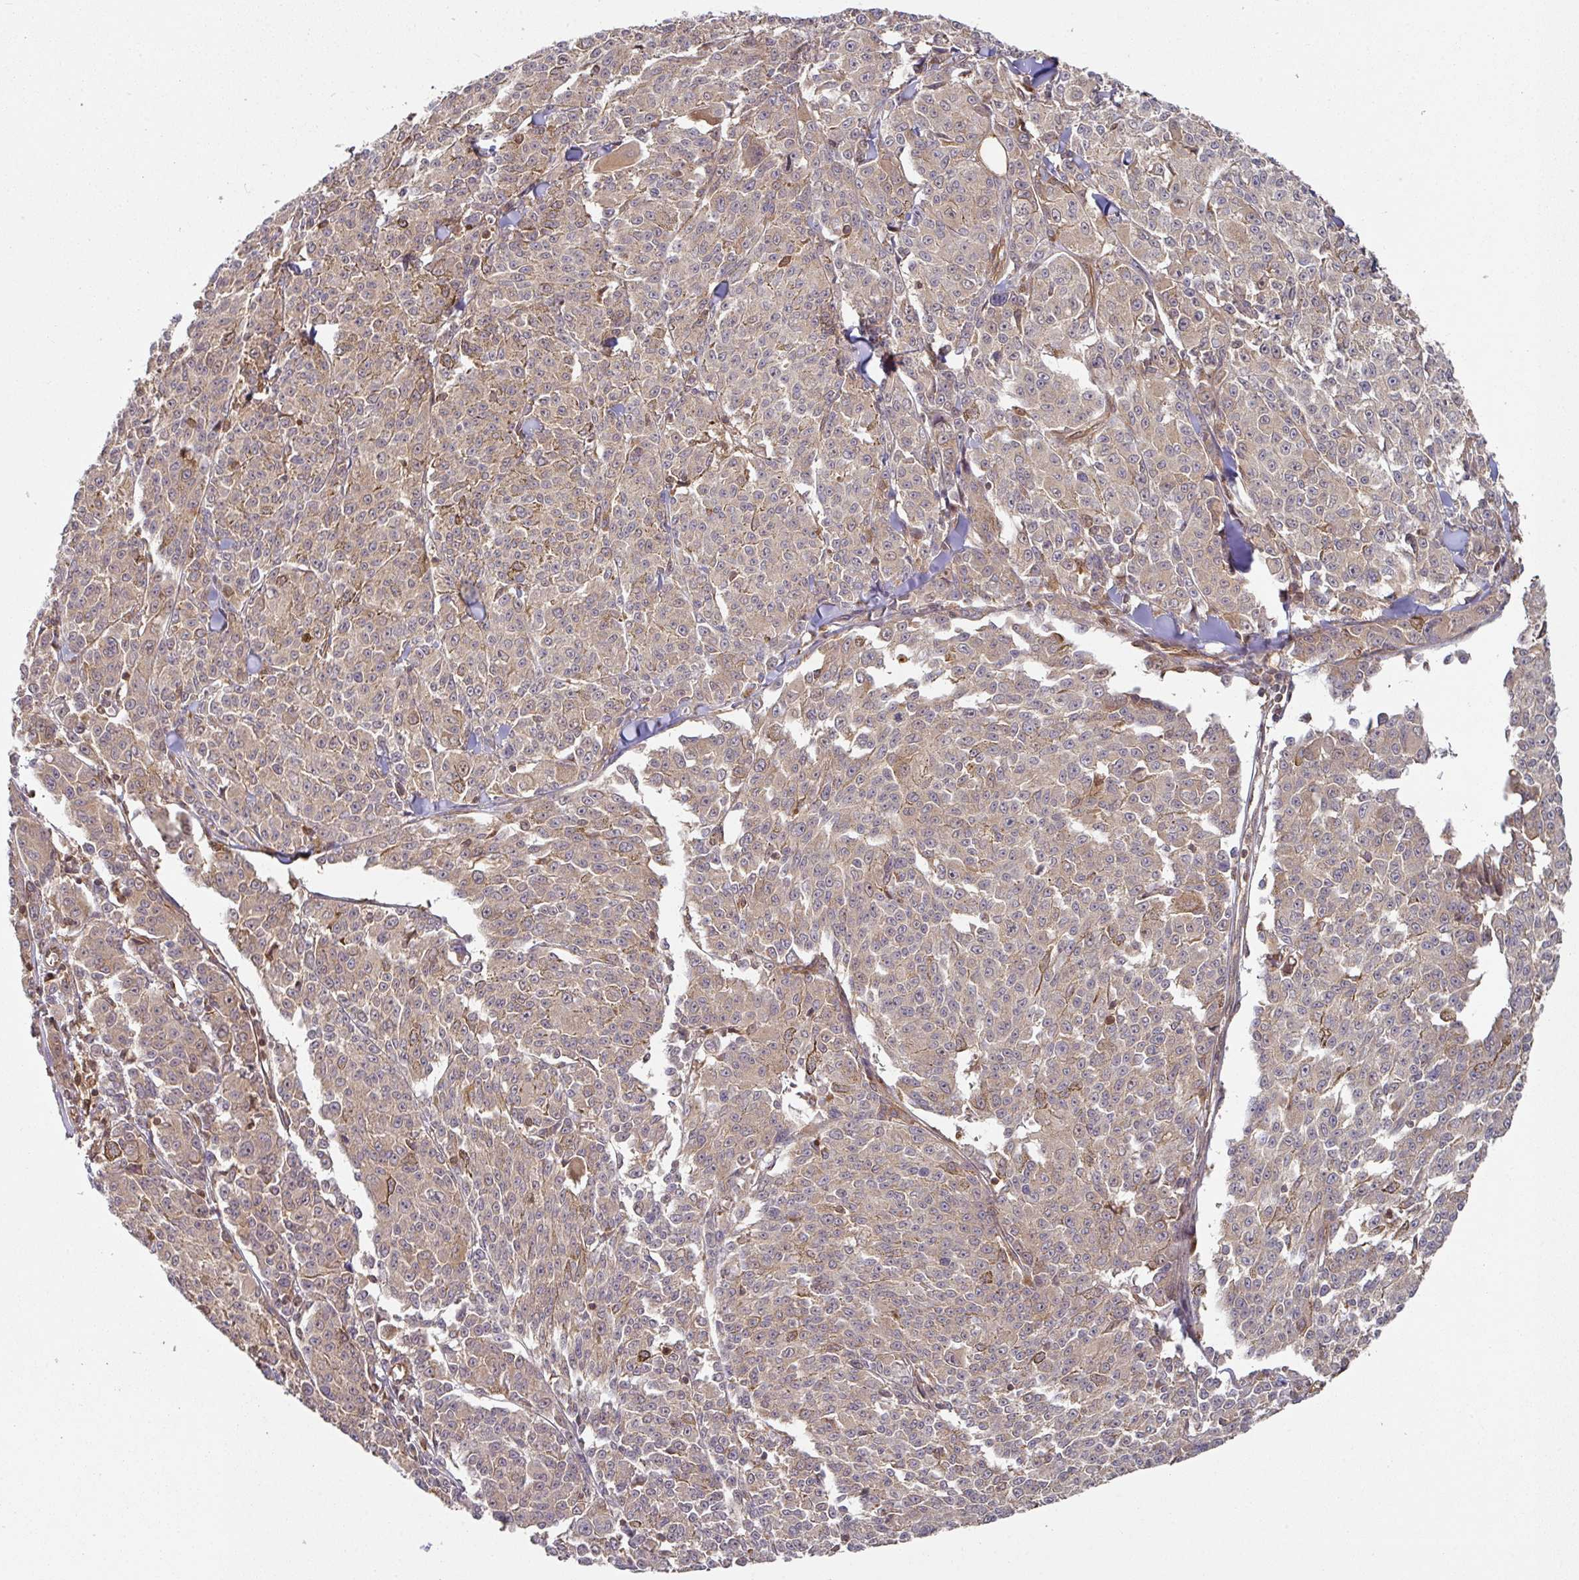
{"staining": {"intensity": "moderate", "quantity": "25%-75%", "location": "cytoplasmic/membranous"}, "tissue": "melanoma", "cell_type": "Tumor cells", "image_type": "cancer", "snomed": [{"axis": "morphology", "description": "Malignant melanoma, NOS"}, {"axis": "topography", "description": "Skin"}], "caption": "A medium amount of moderate cytoplasmic/membranous expression is identified in approximately 25%-75% of tumor cells in malignant melanoma tissue.", "gene": "EIF4EBP2", "patient": {"sex": "female", "age": 52}}